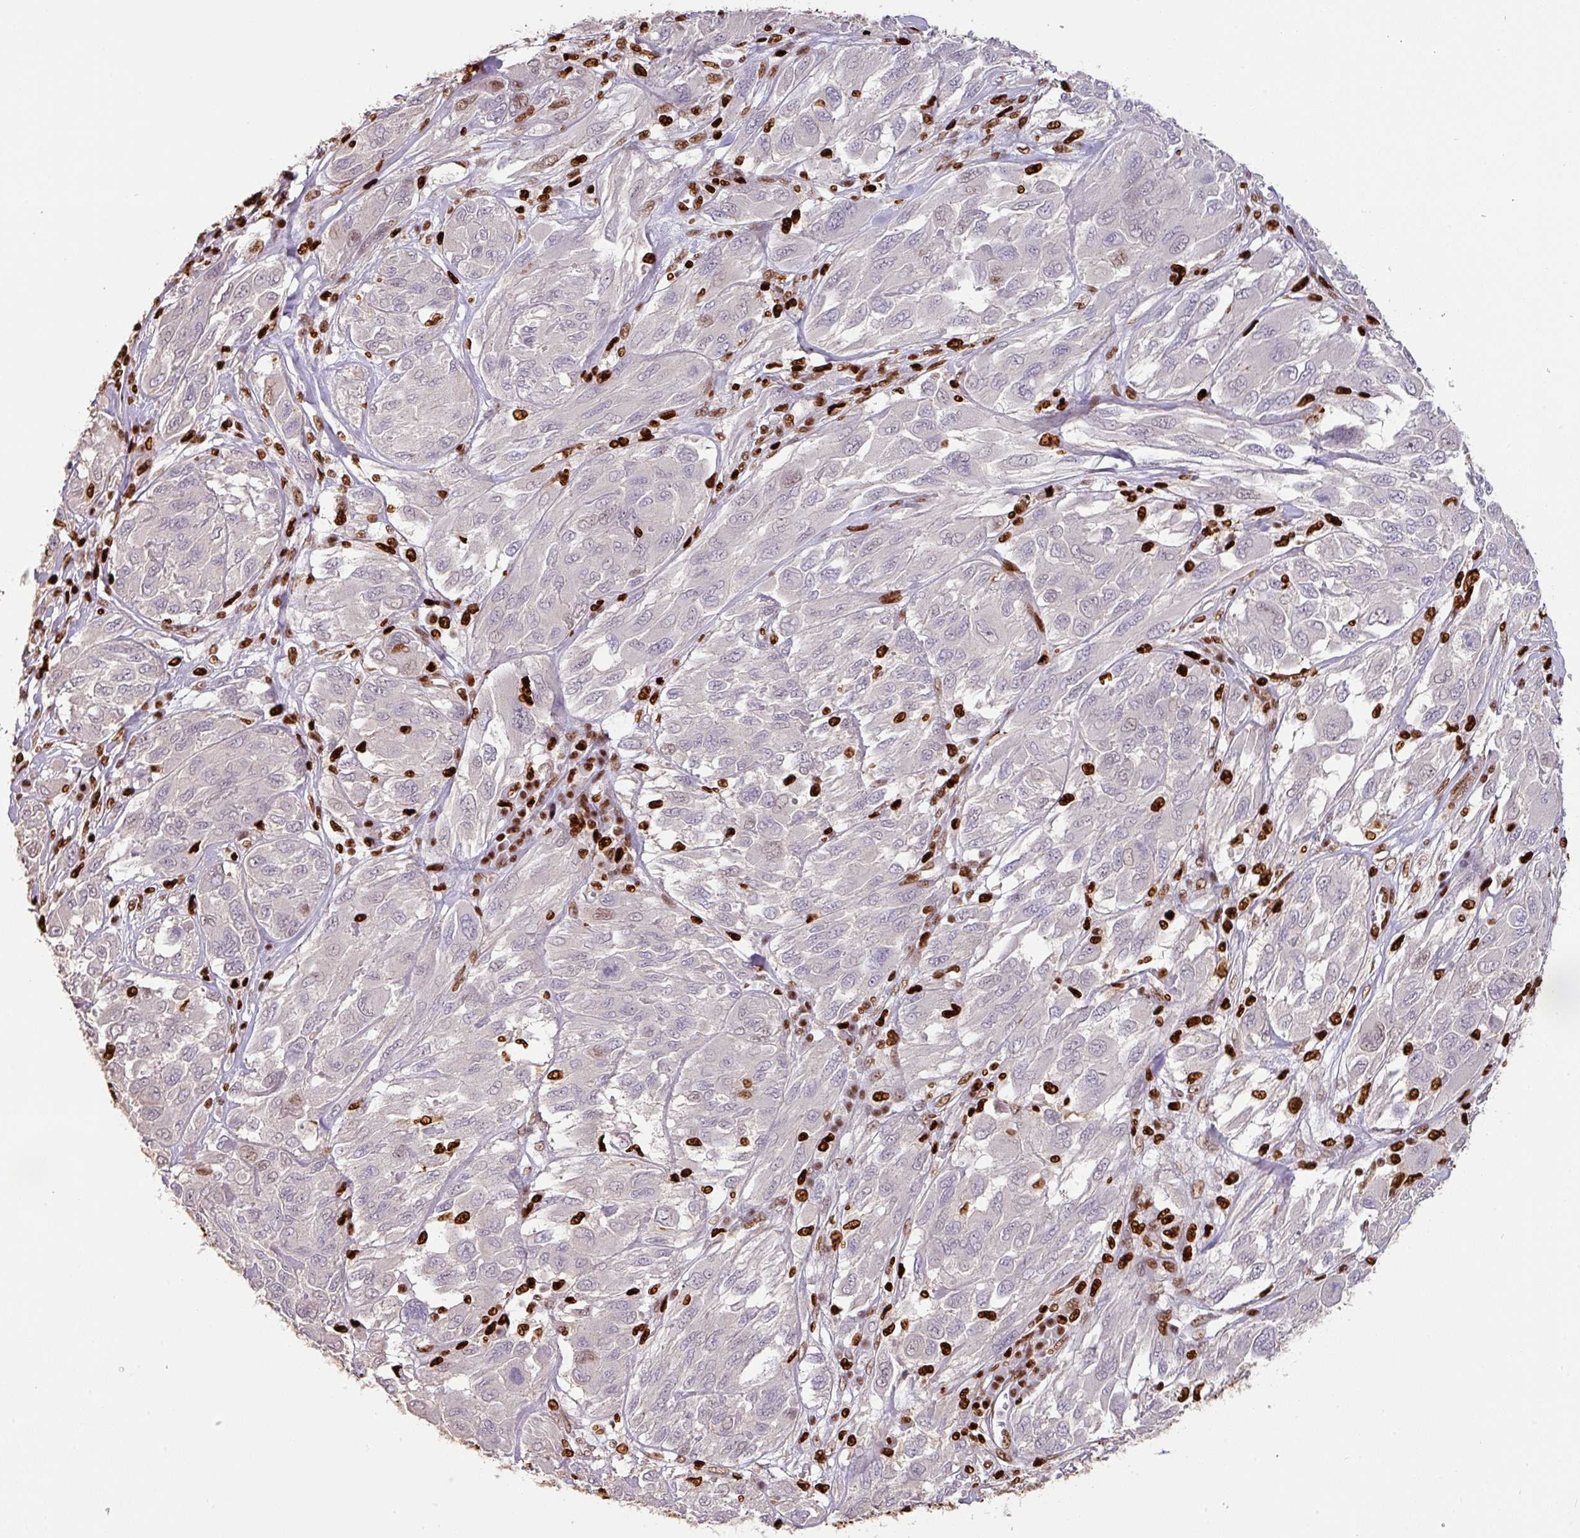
{"staining": {"intensity": "negative", "quantity": "none", "location": "none"}, "tissue": "melanoma", "cell_type": "Tumor cells", "image_type": "cancer", "snomed": [{"axis": "morphology", "description": "Malignant melanoma, NOS"}, {"axis": "topography", "description": "Skin"}], "caption": "IHC histopathology image of neoplastic tissue: human melanoma stained with DAB shows no significant protein positivity in tumor cells.", "gene": "SAMHD1", "patient": {"sex": "female", "age": 91}}